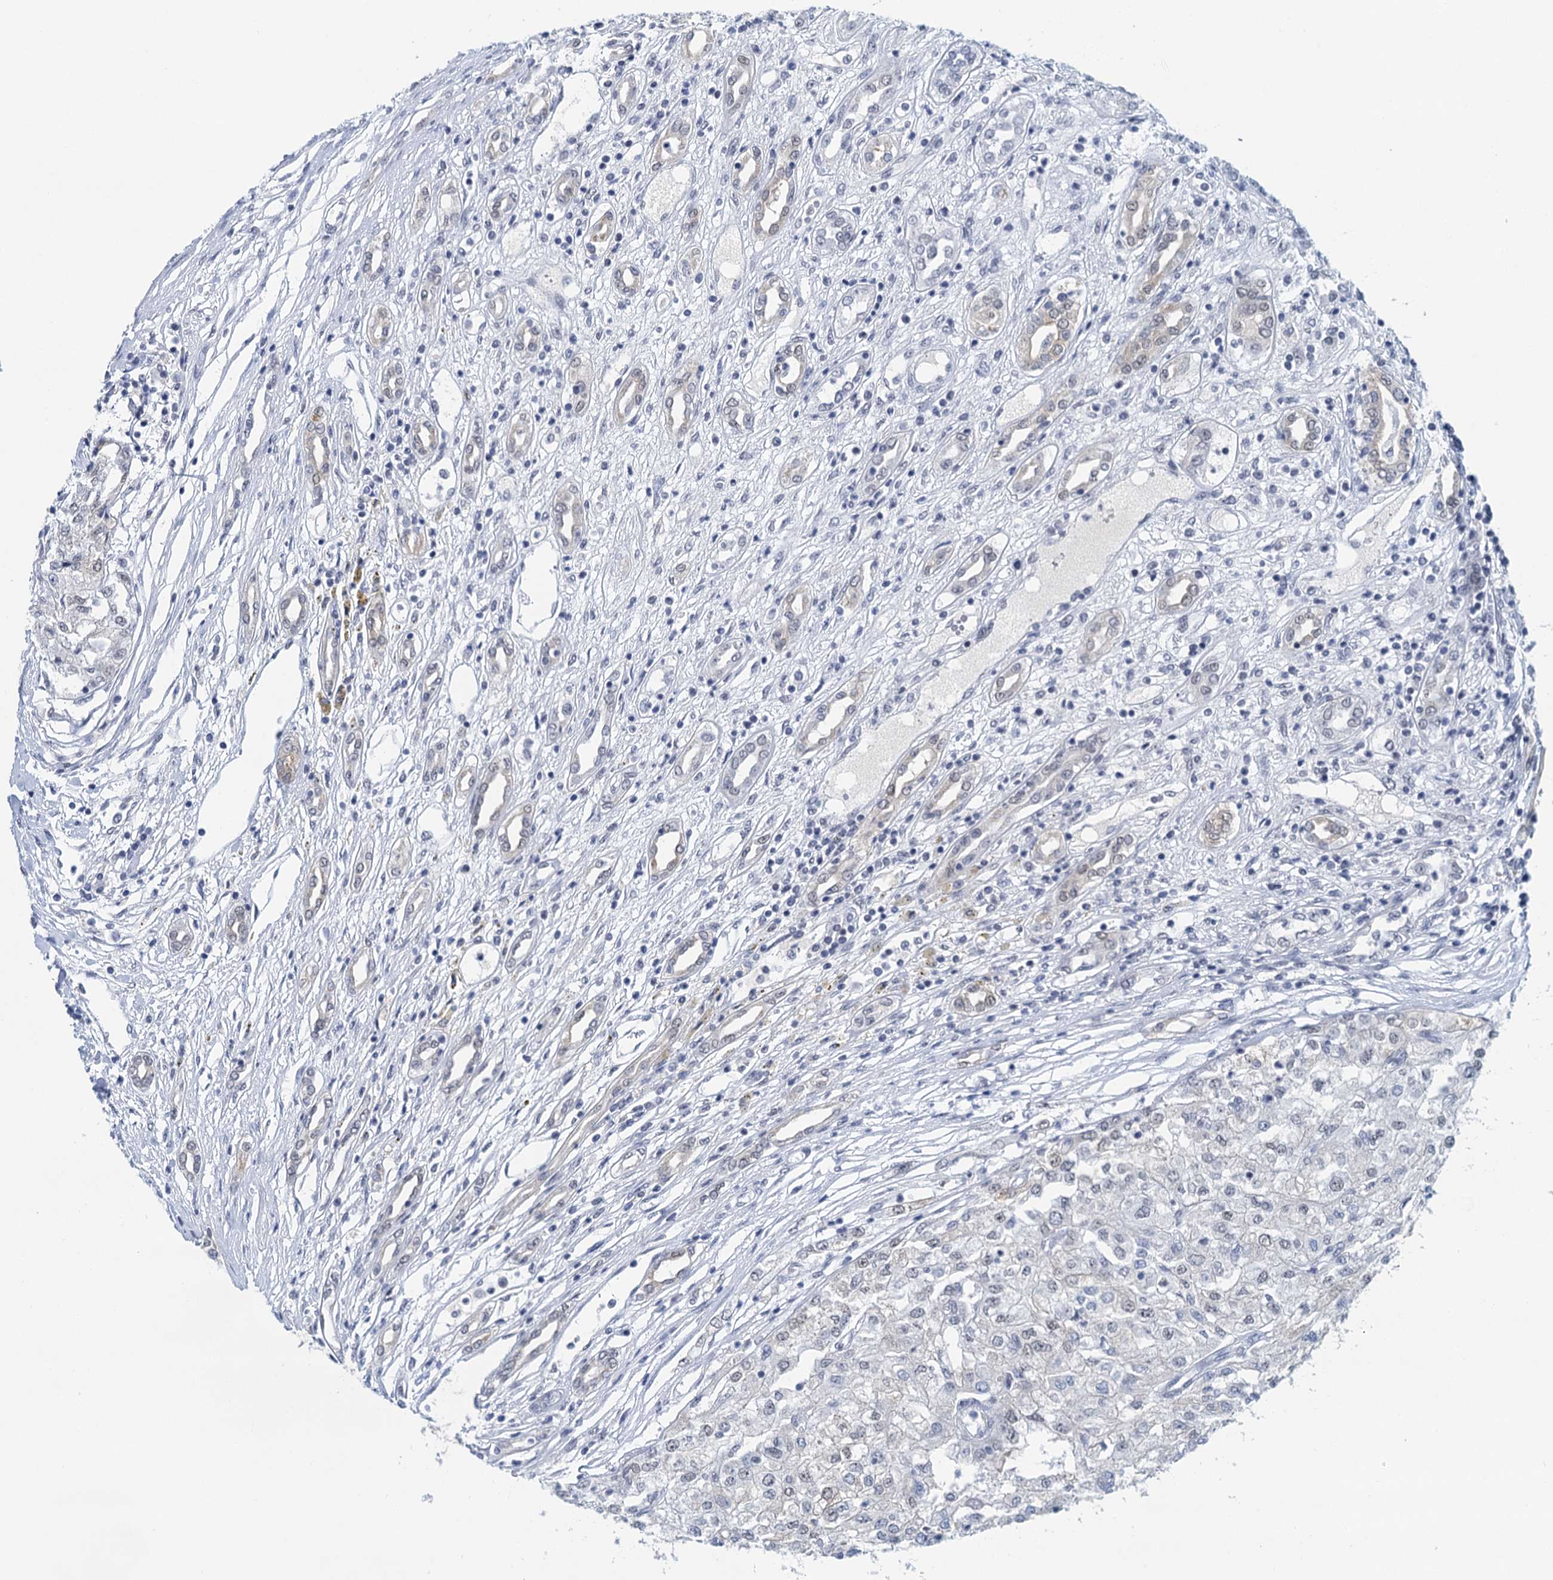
{"staining": {"intensity": "negative", "quantity": "none", "location": "none"}, "tissue": "renal cancer", "cell_type": "Tumor cells", "image_type": "cancer", "snomed": [{"axis": "morphology", "description": "Adenocarcinoma, NOS"}, {"axis": "topography", "description": "Kidney"}], "caption": "Immunohistochemistry photomicrograph of human adenocarcinoma (renal) stained for a protein (brown), which exhibits no expression in tumor cells.", "gene": "EPS8L1", "patient": {"sex": "female", "age": 54}}